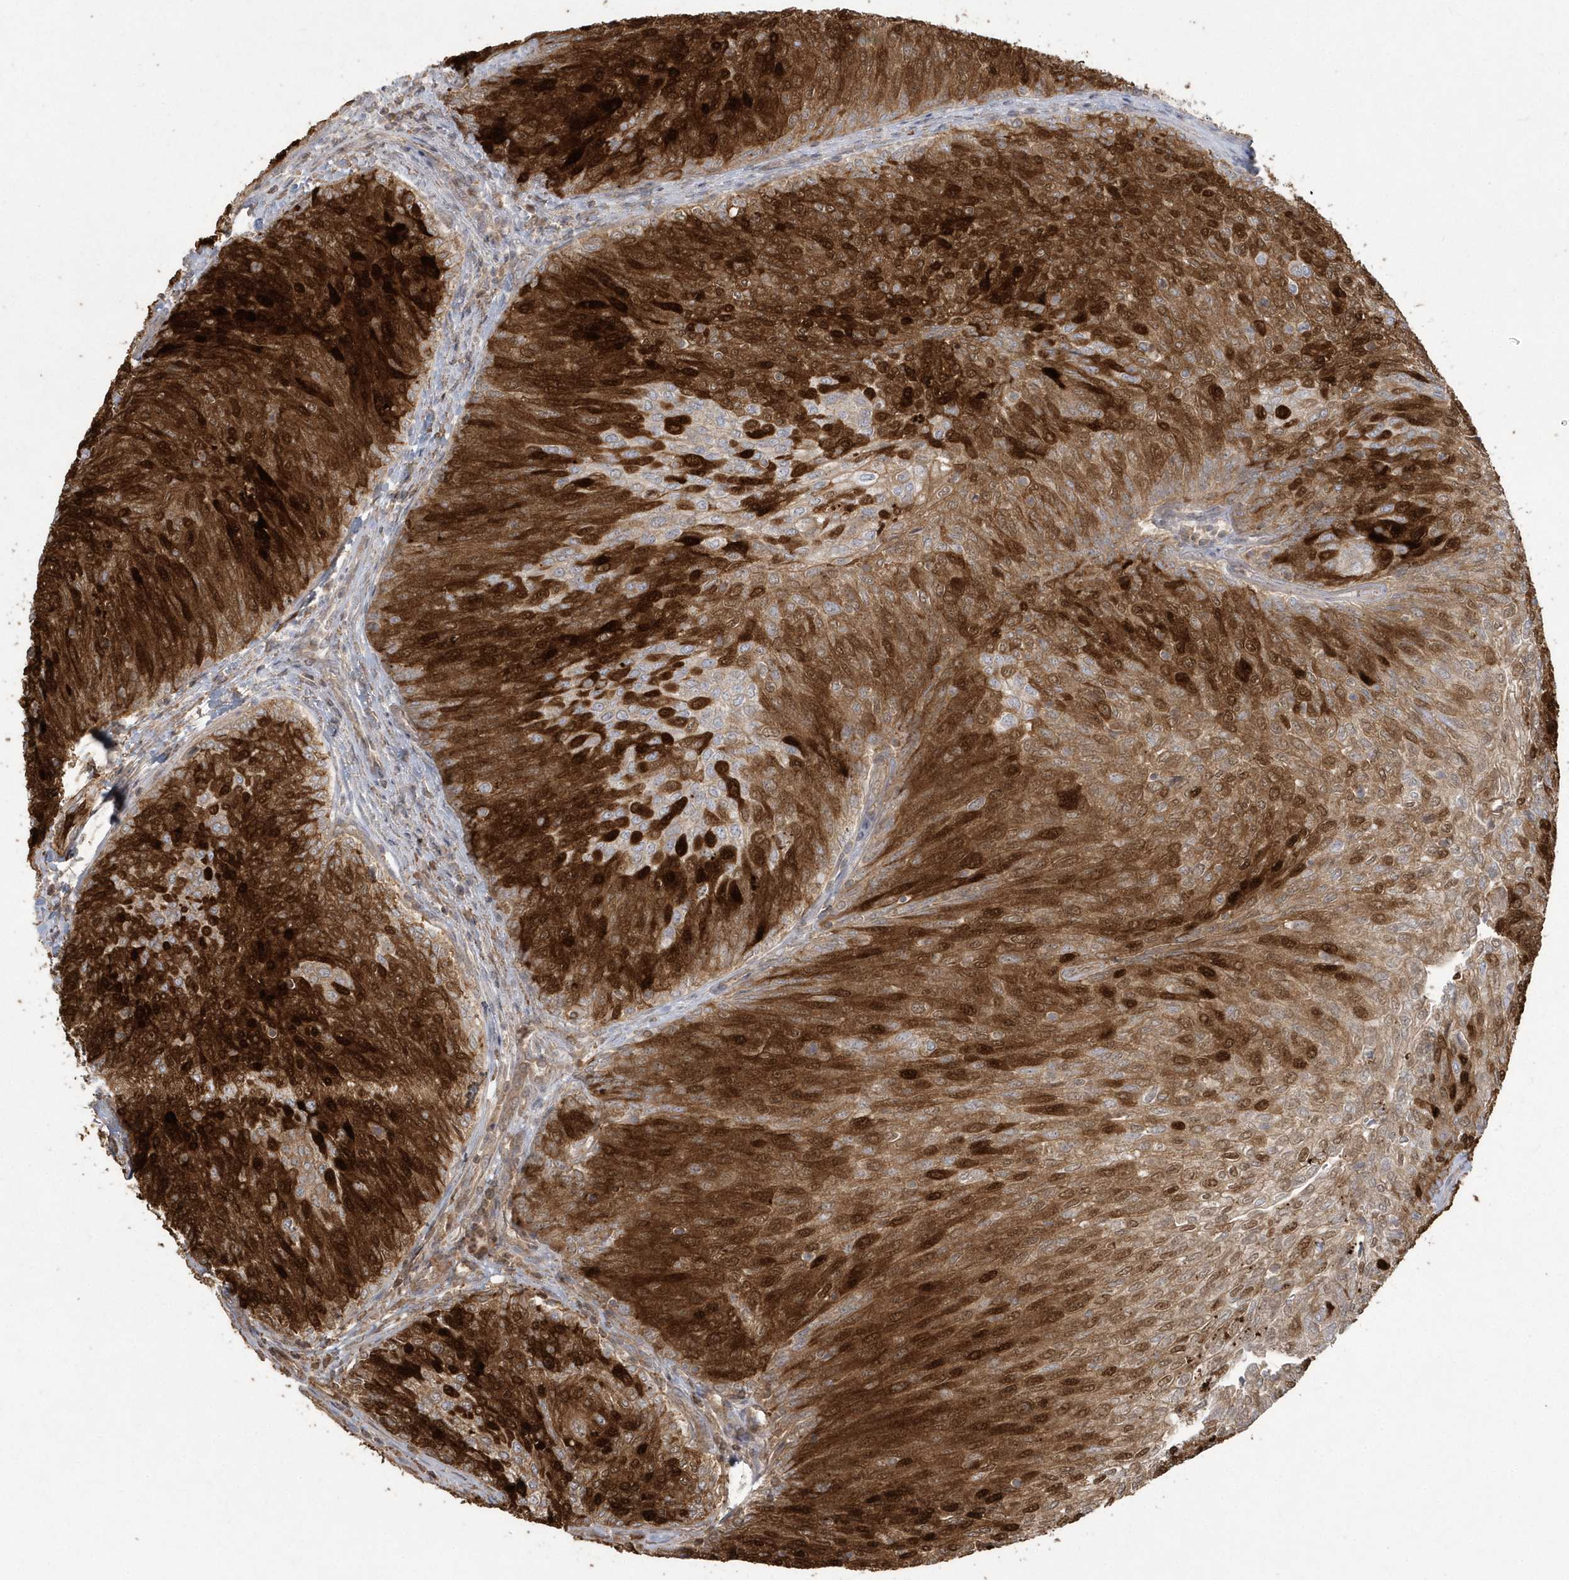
{"staining": {"intensity": "strong", "quantity": ">75%", "location": "cytoplasmic/membranous,nuclear"}, "tissue": "urothelial cancer", "cell_type": "Tumor cells", "image_type": "cancer", "snomed": [{"axis": "morphology", "description": "Urothelial carcinoma, Low grade"}, {"axis": "topography", "description": "Urinary bladder"}], "caption": "Urothelial cancer tissue displays strong cytoplasmic/membranous and nuclear staining in approximately >75% of tumor cells (Stains: DAB (3,3'-diaminobenzidine) in brown, nuclei in blue, Microscopy: brightfield microscopy at high magnification).", "gene": "ARMC8", "patient": {"sex": "female", "age": 79}}